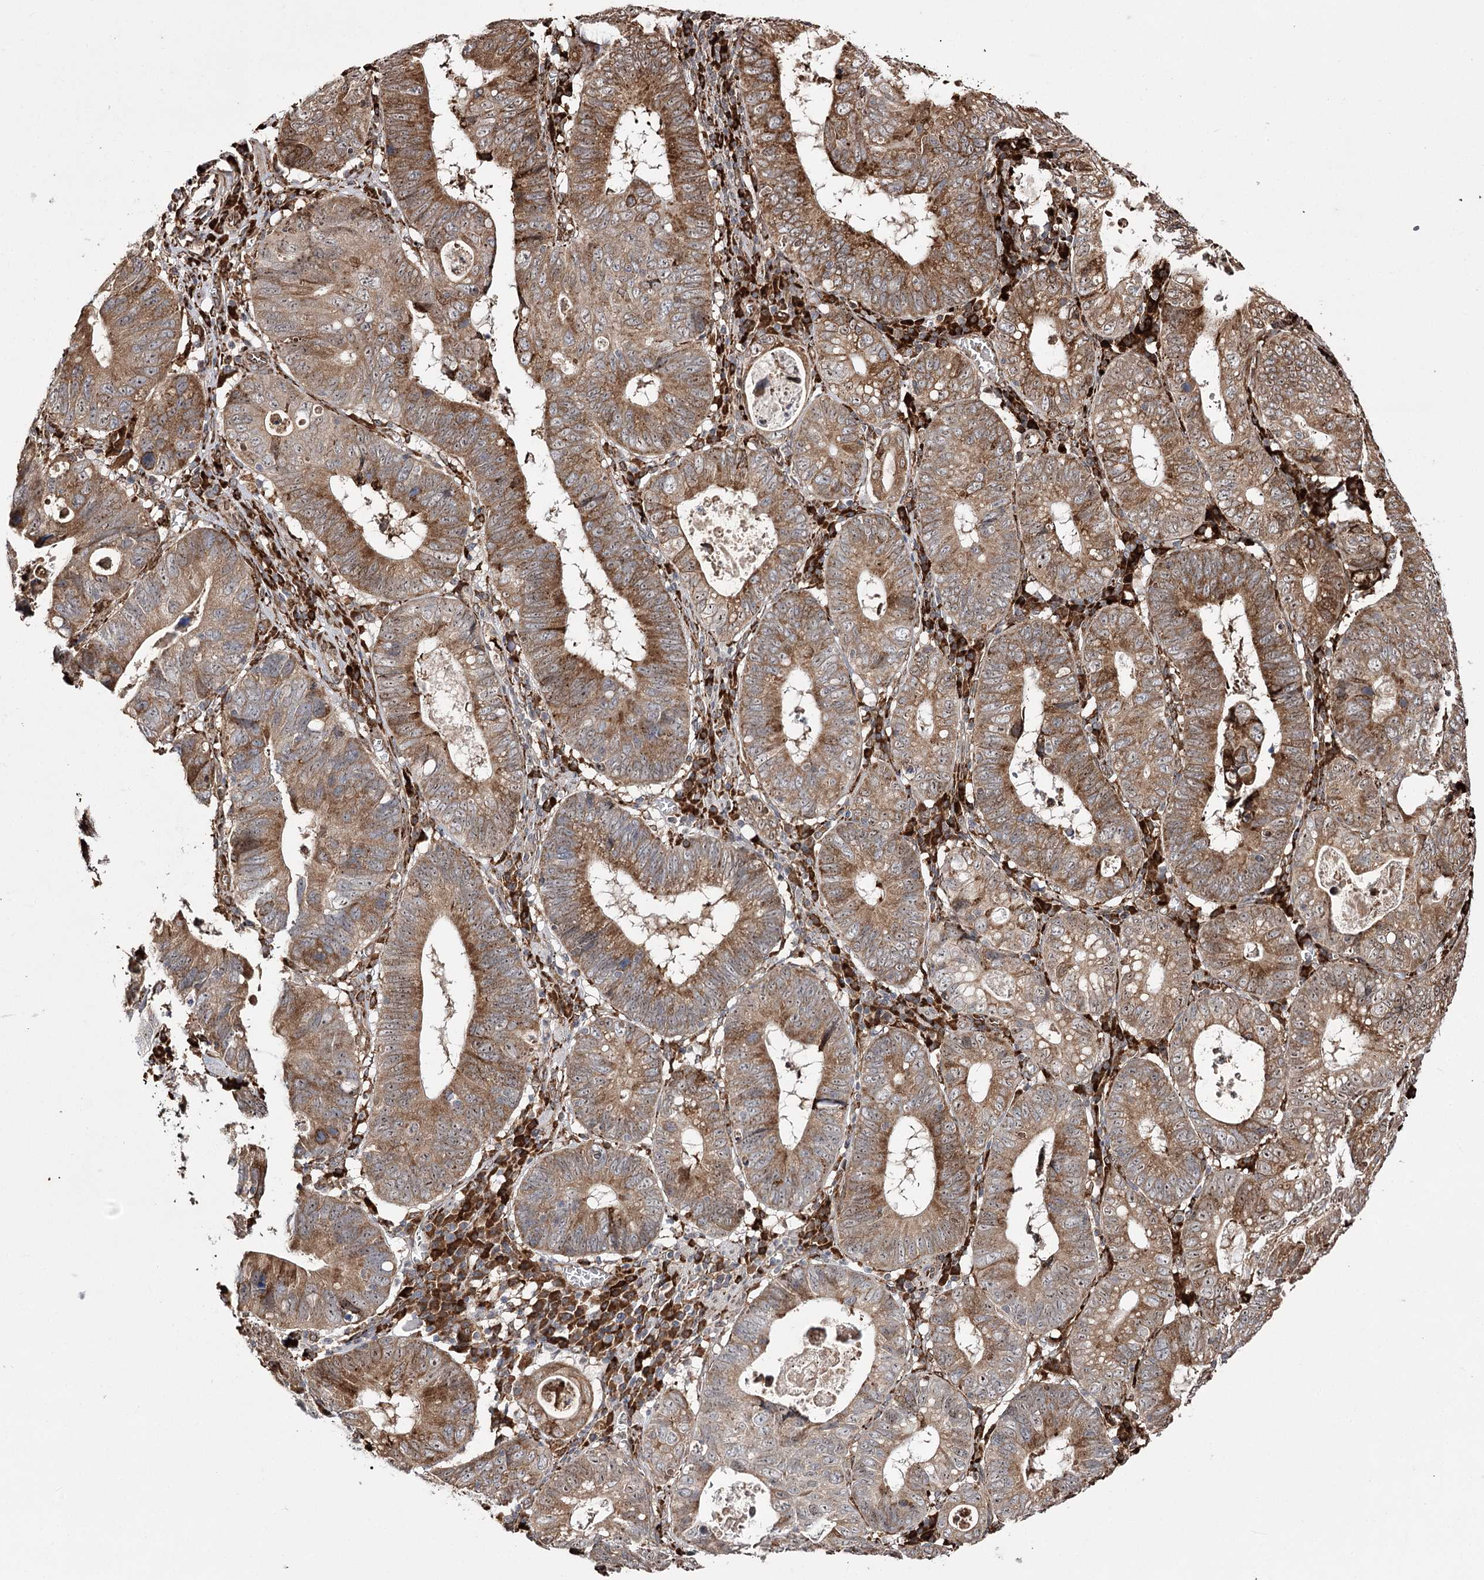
{"staining": {"intensity": "moderate", "quantity": ">75%", "location": "cytoplasmic/membranous"}, "tissue": "stomach cancer", "cell_type": "Tumor cells", "image_type": "cancer", "snomed": [{"axis": "morphology", "description": "Adenocarcinoma, NOS"}, {"axis": "topography", "description": "Stomach"}], "caption": "The micrograph exhibits staining of stomach adenocarcinoma, revealing moderate cytoplasmic/membranous protein positivity (brown color) within tumor cells.", "gene": "FANCL", "patient": {"sex": "male", "age": 59}}